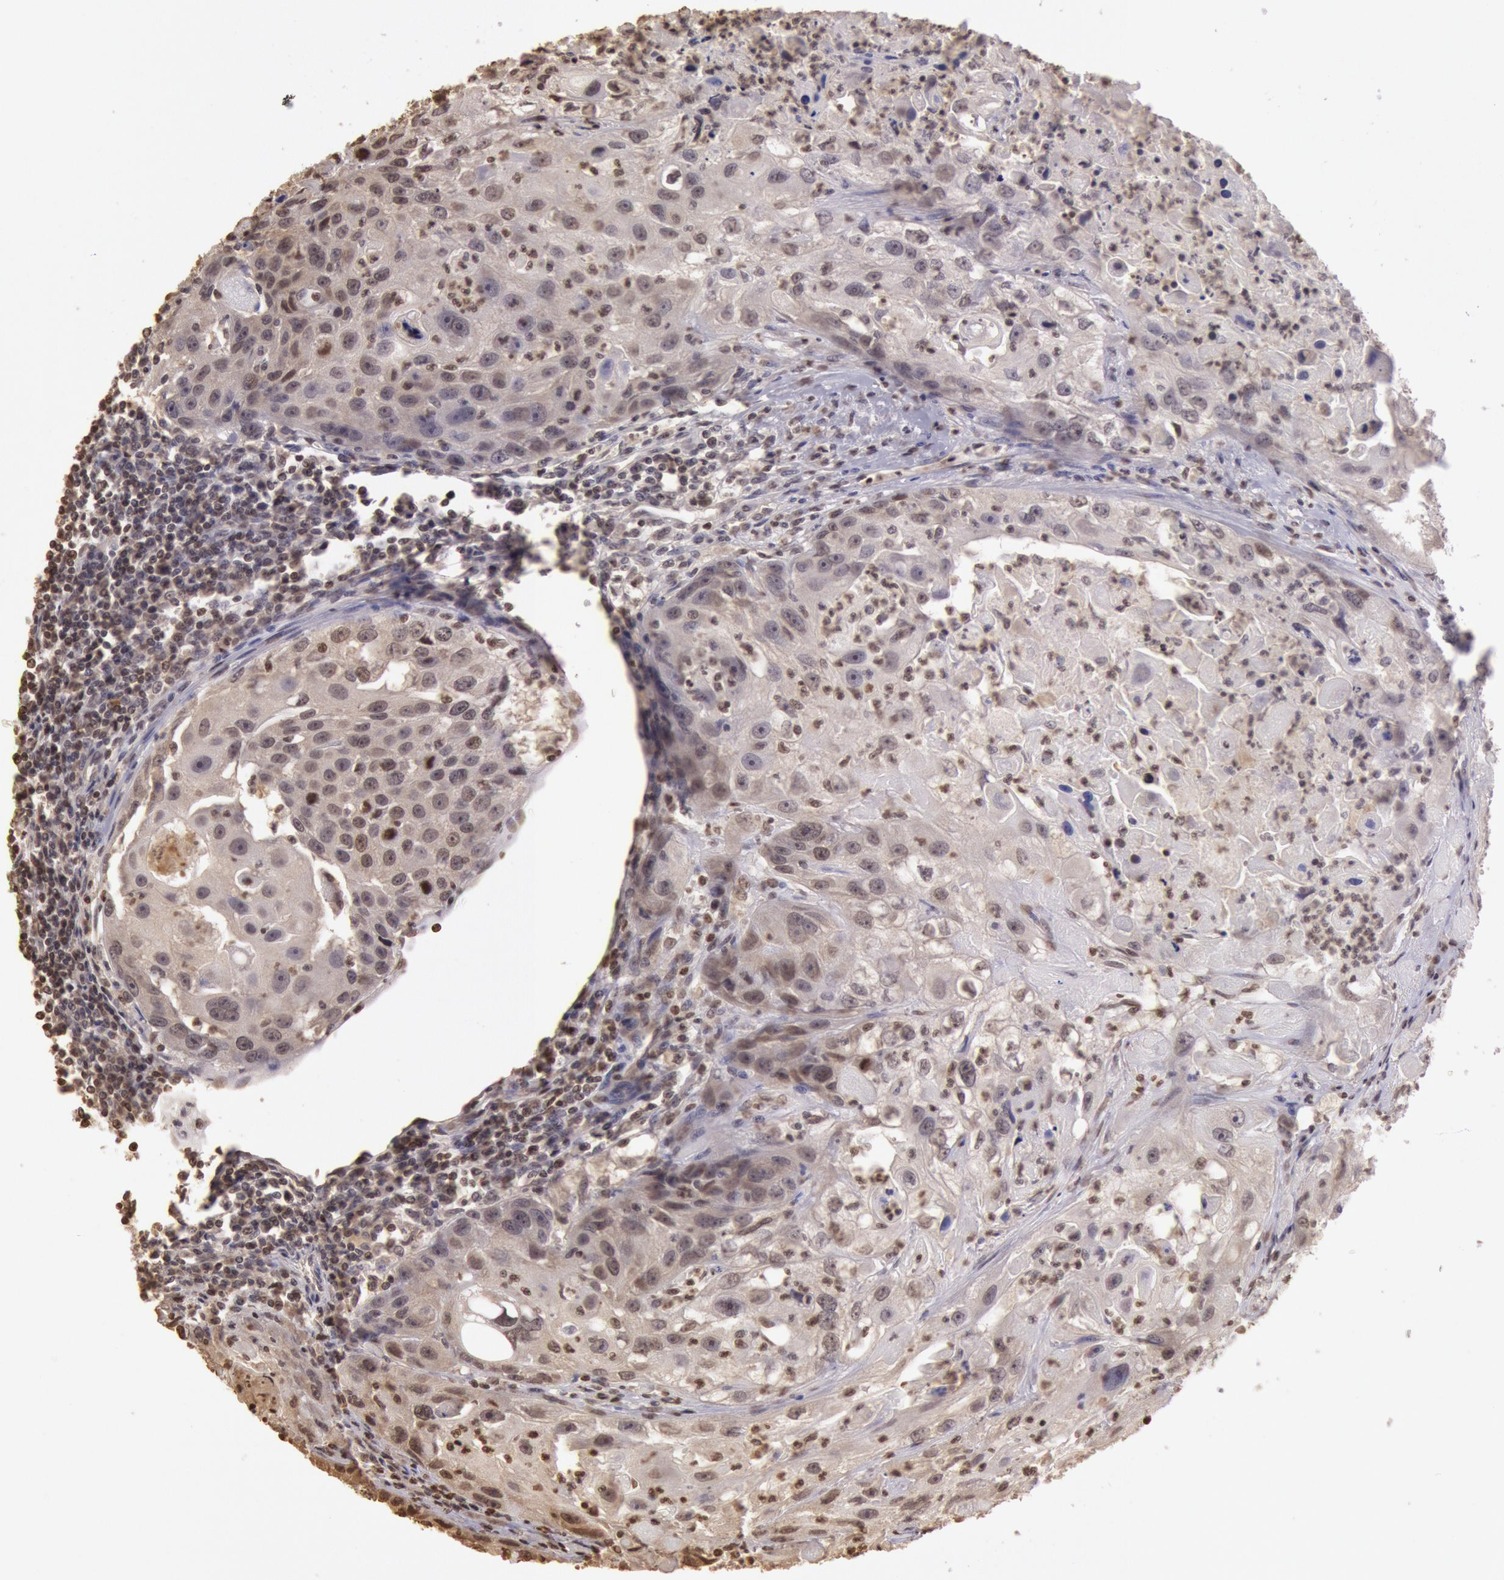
{"staining": {"intensity": "weak", "quantity": "<25%", "location": "cytoplasmic/membranous,nuclear"}, "tissue": "head and neck cancer", "cell_type": "Tumor cells", "image_type": "cancer", "snomed": [{"axis": "morphology", "description": "Squamous cell carcinoma, NOS"}, {"axis": "topography", "description": "Head-Neck"}], "caption": "Tumor cells show no significant protein positivity in squamous cell carcinoma (head and neck).", "gene": "SOD1", "patient": {"sex": "male", "age": 64}}